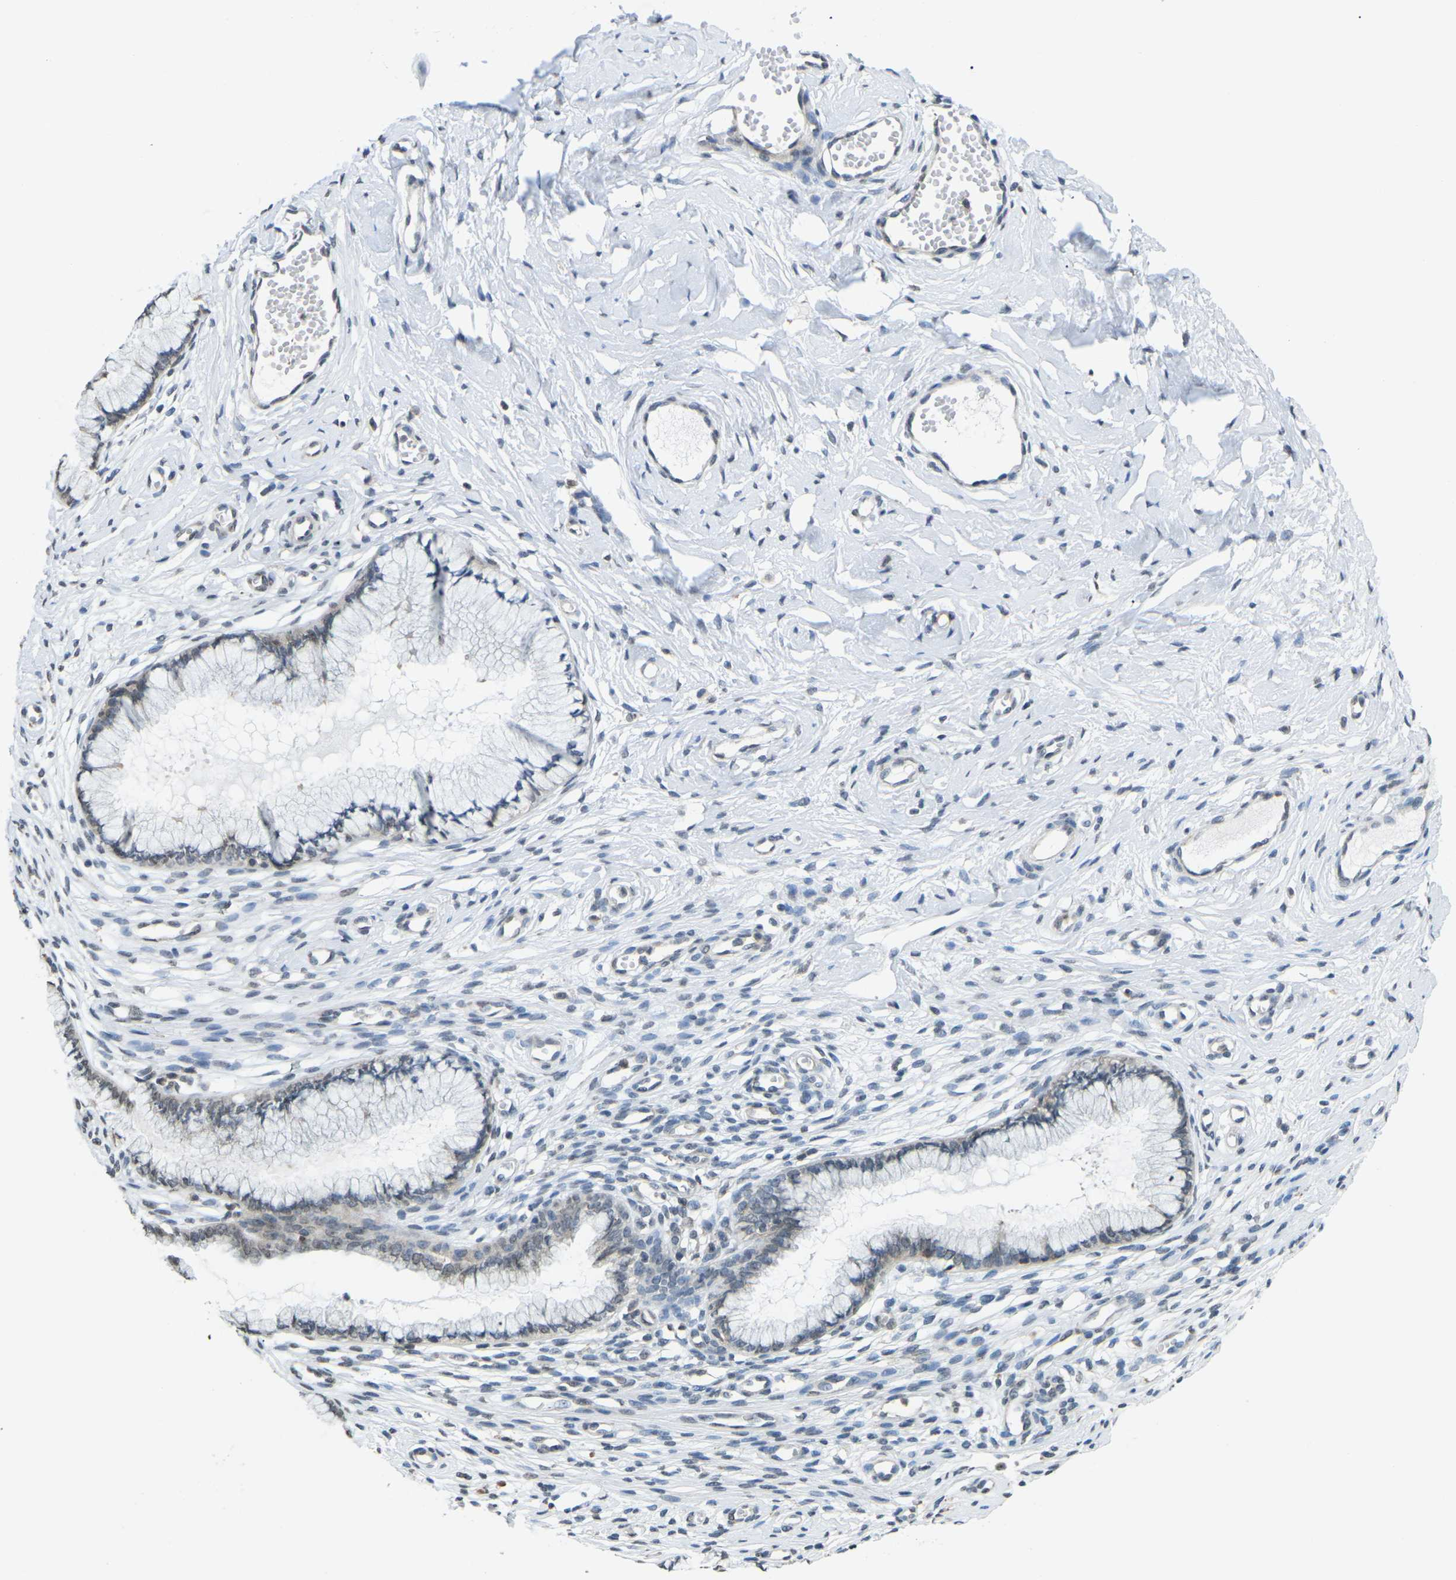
{"staining": {"intensity": "weak", "quantity": "<25%", "location": "nuclear"}, "tissue": "cervix", "cell_type": "Glandular cells", "image_type": "normal", "snomed": [{"axis": "morphology", "description": "Normal tissue, NOS"}, {"axis": "topography", "description": "Cervix"}], "caption": "High magnification brightfield microscopy of normal cervix stained with DAB (brown) and counterstained with hematoxylin (blue): glandular cells show no significant positivity.", "gene": "TFR2", "patient": {"sex": "female", "age": 65}}